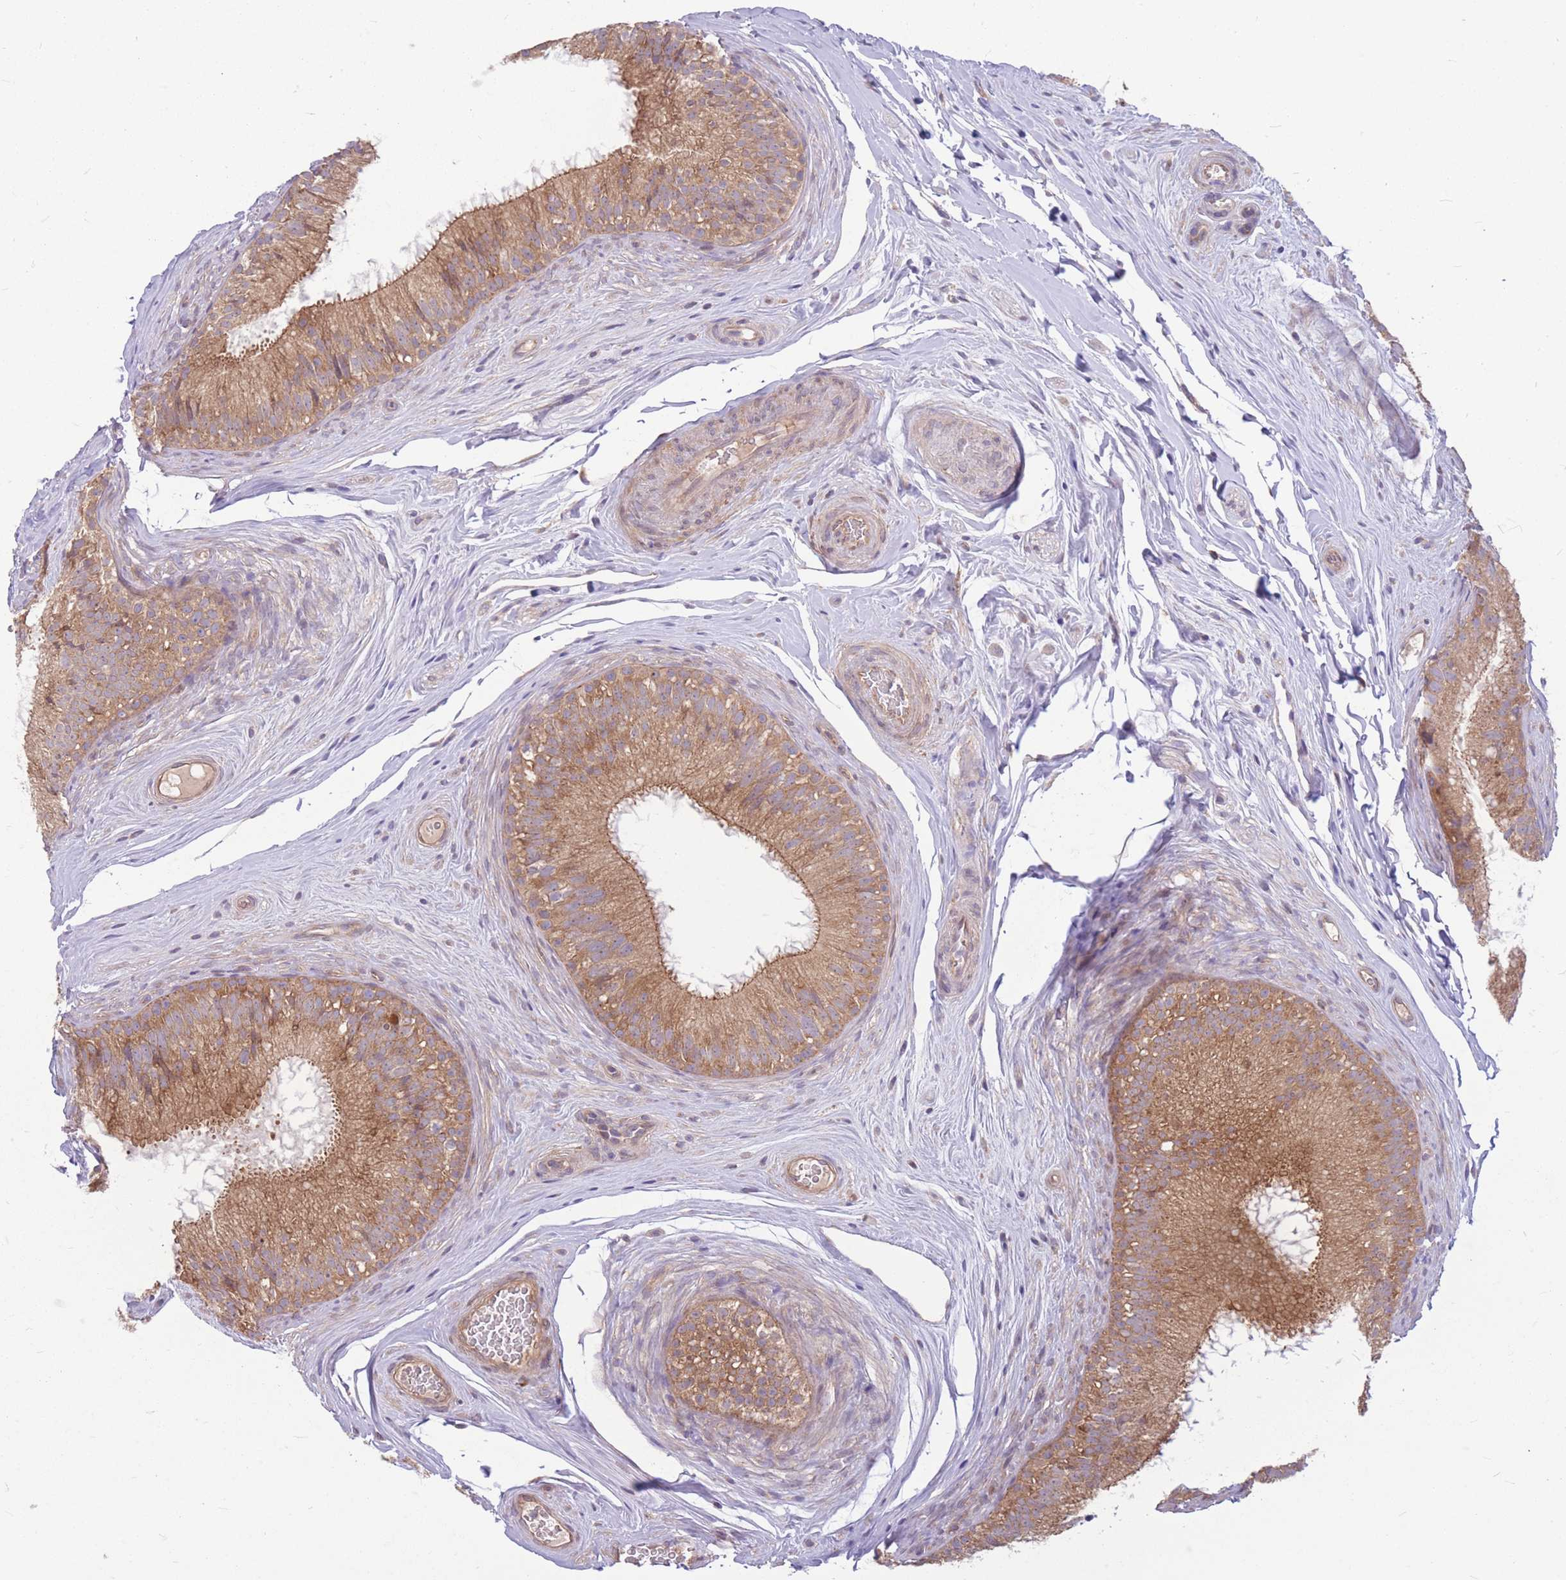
{"staining": {"intensity": "moderate", "quantity": ">75%", "location": "cytoplasmic/membranous"}, "tissue": "epididymis", "cell_type": "Glandular cells", "image_type": "normal", "snomed": [{"axis": "morphology", "description": "Normal tissue, NOS"}, {"axis": "topography", "description": "Epididymis"}], "caption": "IHC image of benign human epididymis stained for a protein (brown), which exhibits medium levels of moderate cytoplasmic/membranous positivity in about >75% of glandular cells.", "gene": "GMNN", "patient": {"sex": "male", "age": 34}}